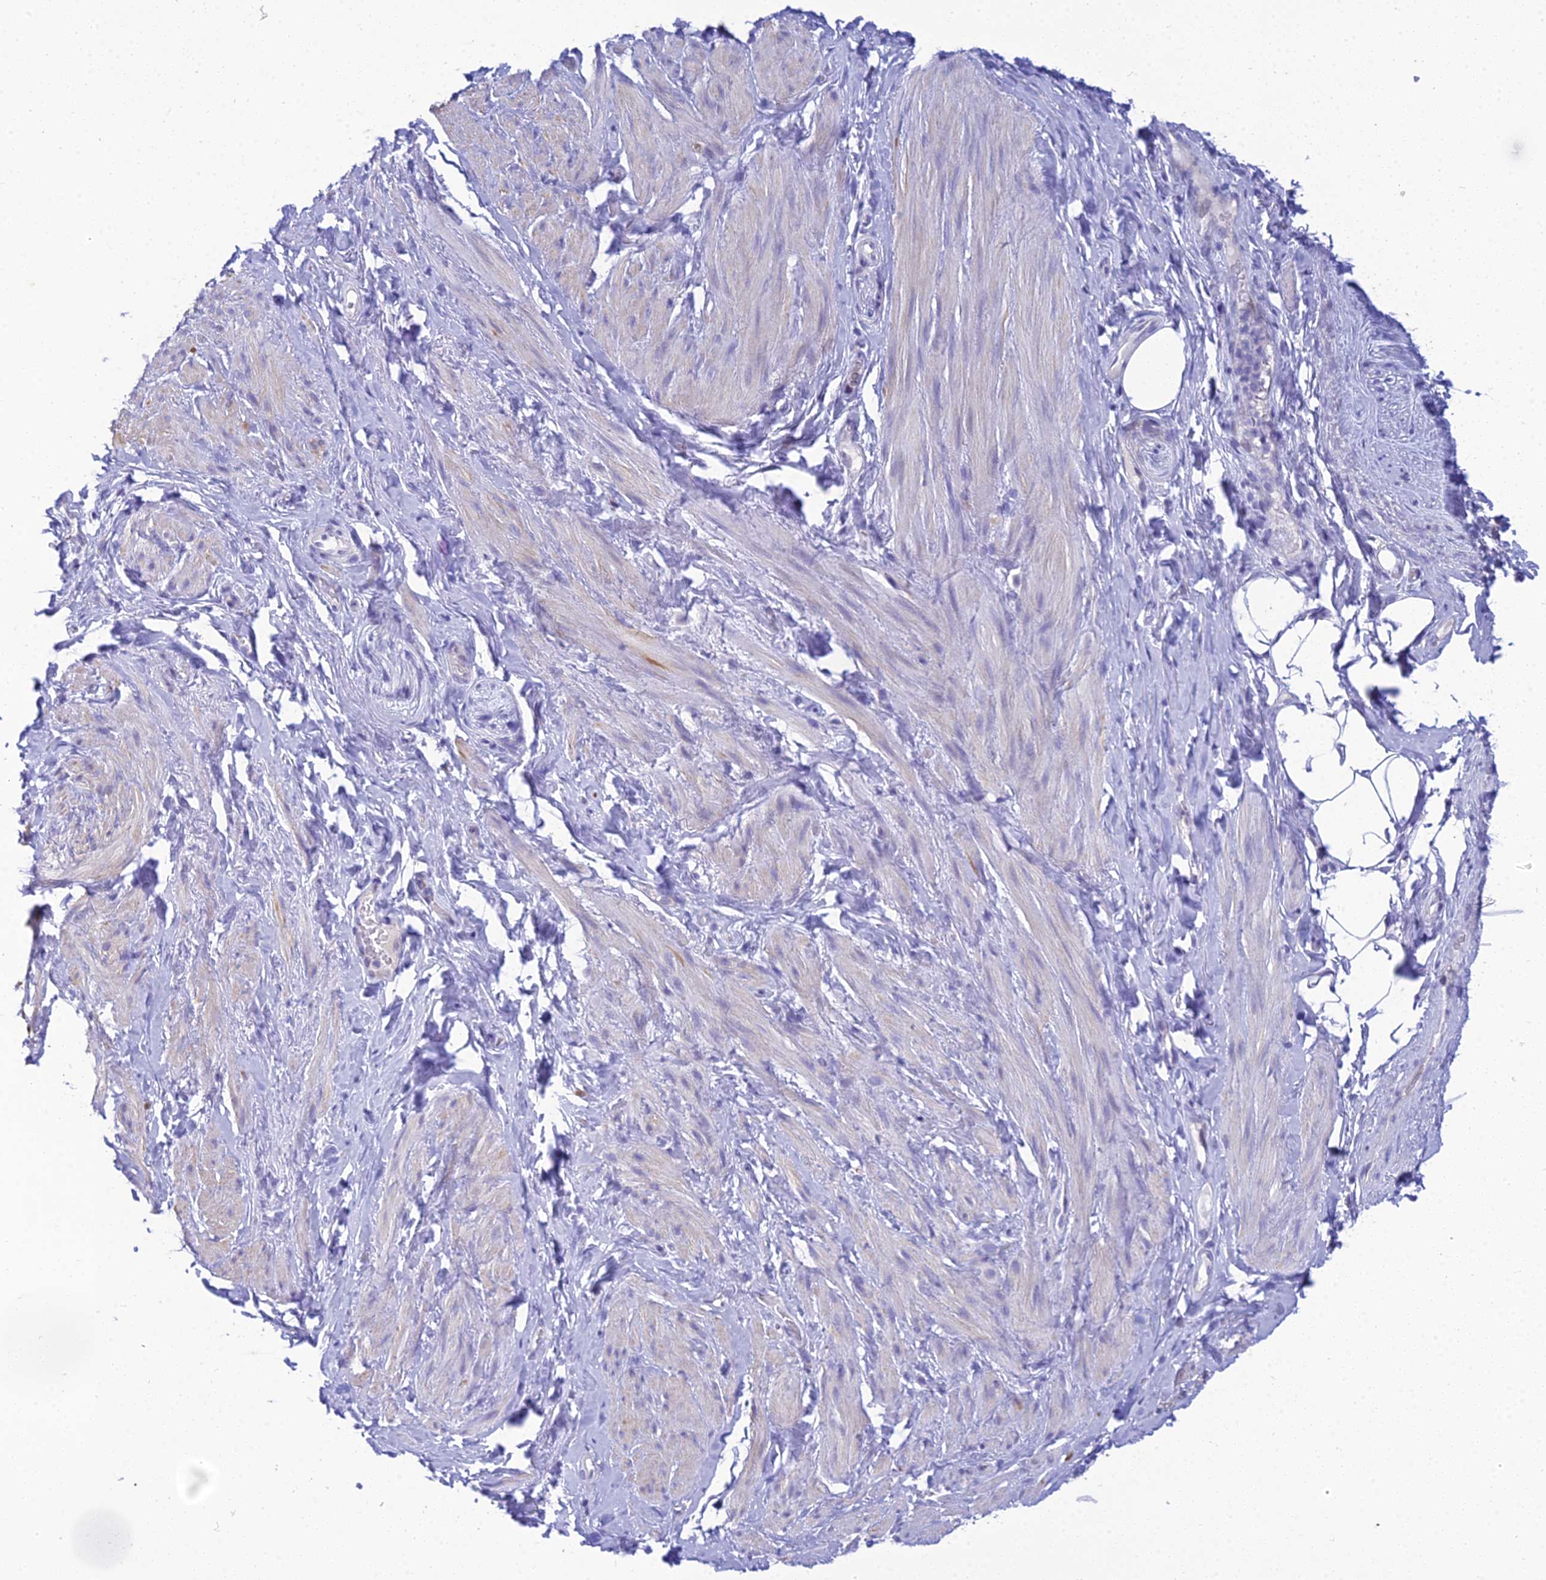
{"staining": {"intensity": "negative", "quantity": "none", "location": "none"}, "tissue": "smooth muscle", "cell_type": "Smooth muscle cells", "image_type": "normal", "snomed": [{"axis": "morphology", "description": "Normal tissue, NOS"}, {"axis": "topography", "description": "Smooth muscle"}, {"axis": "topography", "description": "Peripheral nerve tissue"}], "caption": "Immunohistochemistry (IHC) photomicrograph of benign smooth muscle: smooth muscle stained with DAB displays no significant protein positivity in smooth muscle cells.", "gene": "ZMIZ1", "patient": {"sex": "male", "age": 69}}